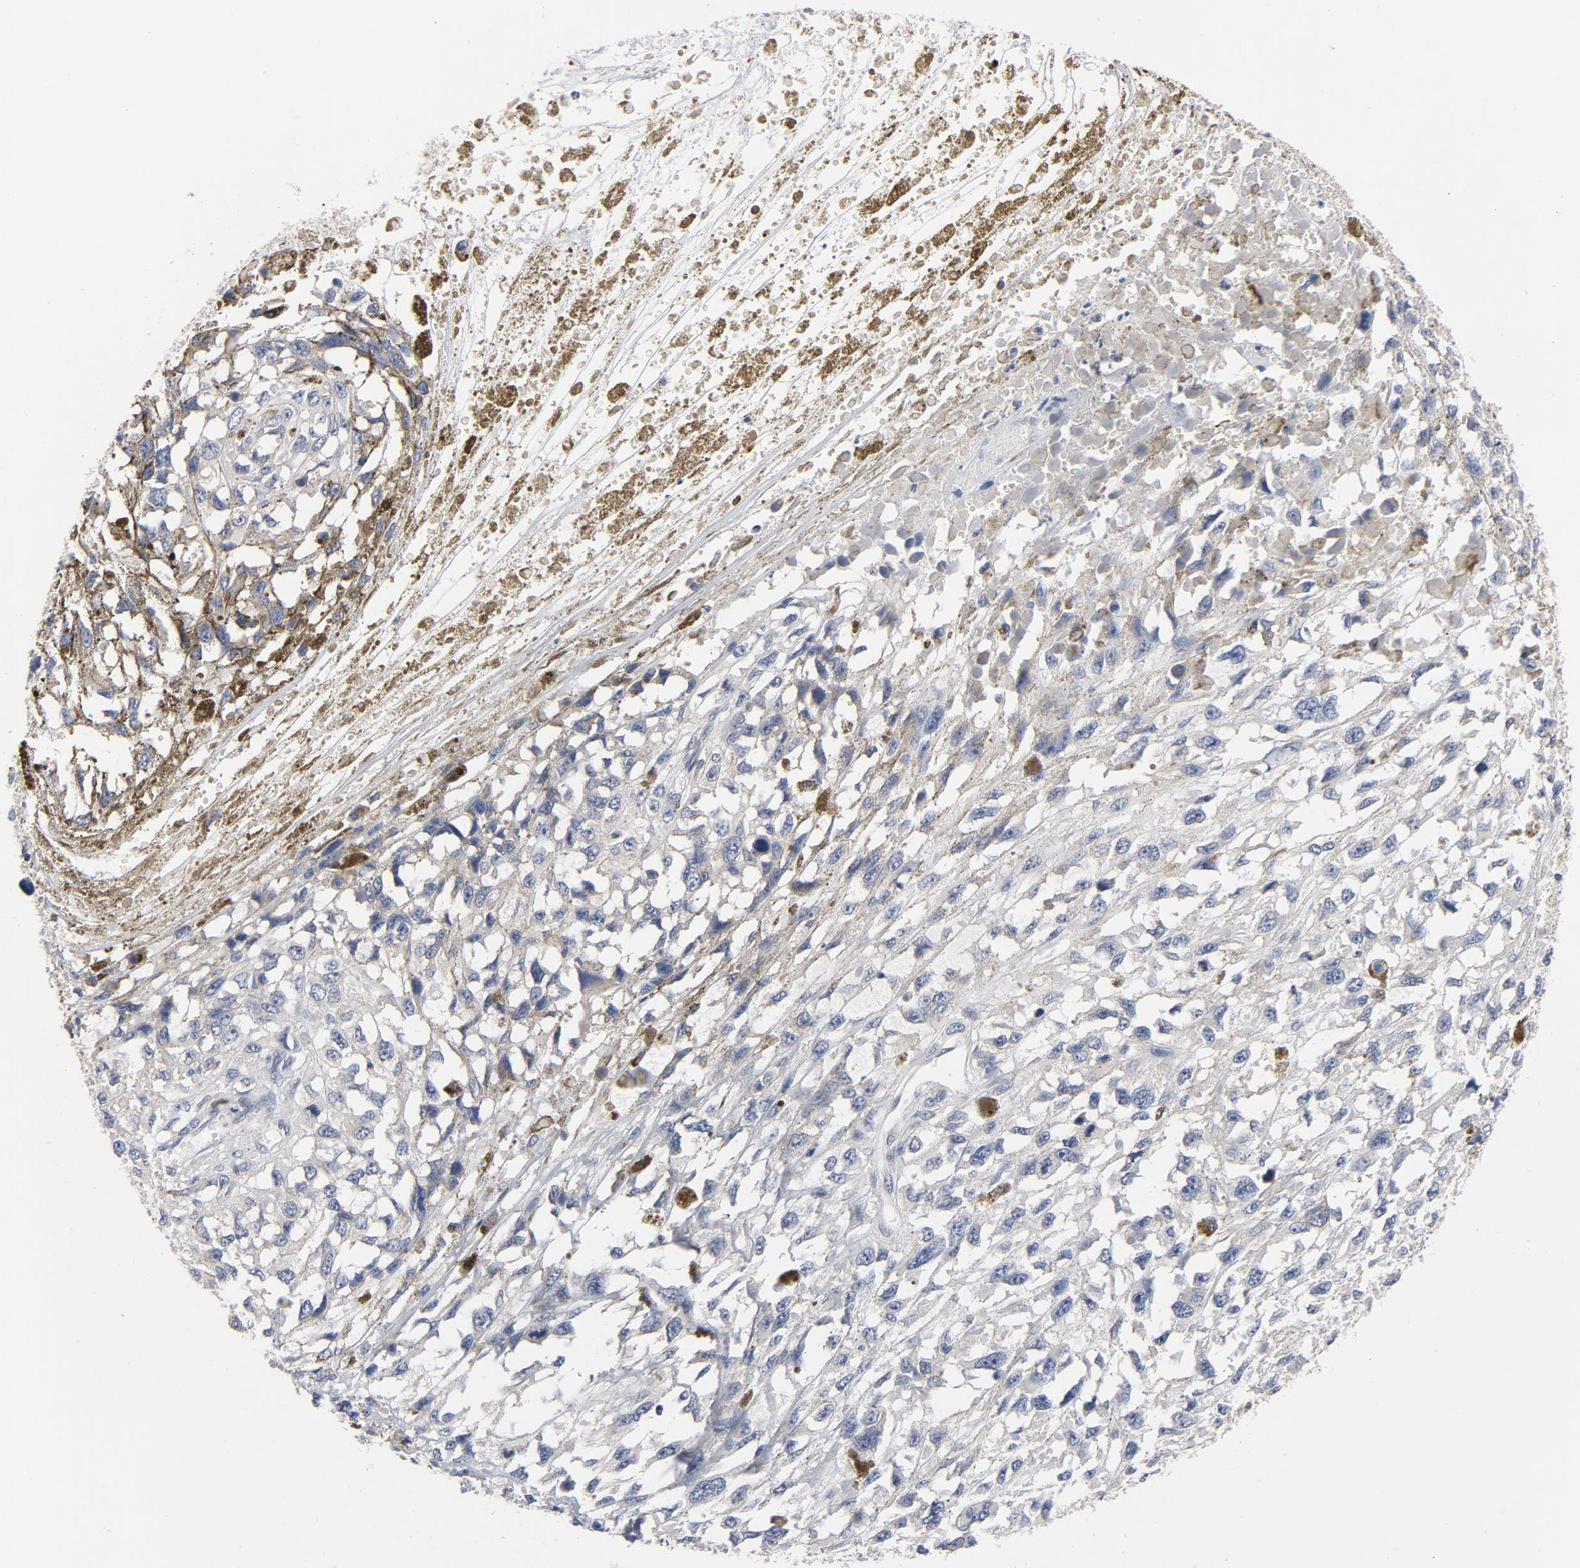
{"staining": {"intensity": "weak", "quantity": "<25%", "location": "cytoplasmic/membranous"}, "tissue": "melanoma", "cell_type": "Tumor cells", "image_type": "cancer", "snomed": [{"axis": "morphology", "description": "Malignant melanoma, Metastatic site"}, {"axis": "topography", "description": "Lymph node"}], "caption": "Photomicrograph shows no protein staining in tumor cells of malignant melanoma (metastatic site) tissue.", "gene": "NFKB1", "patient": {"sex": "male", "age": 59}}